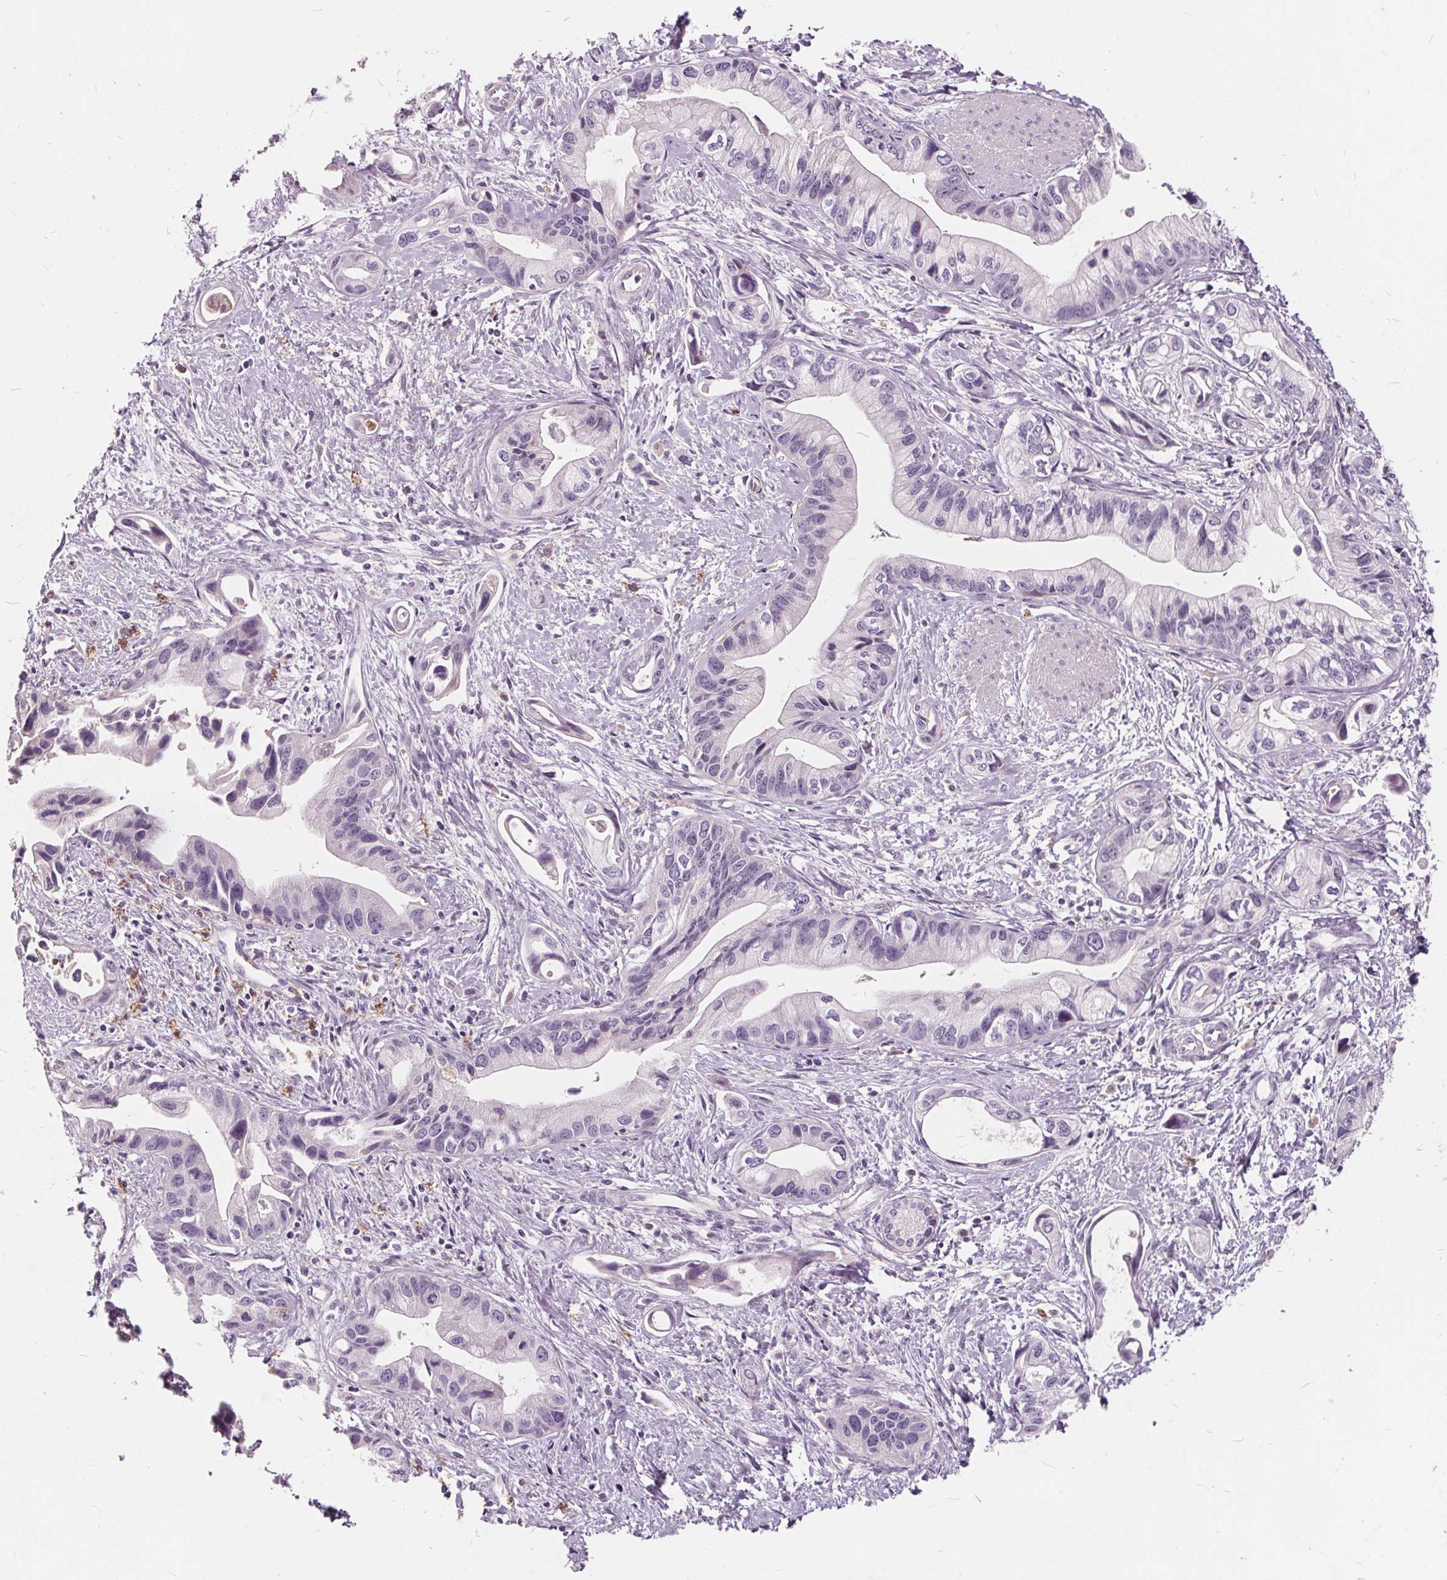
{"staining": {"intensity": "negative", "quantity": "none", "location": "none"}, "tissue": "pancreatic cancer", "cell_type": "Tumor cells", "image_type": "cancer", "snomed": [{"axis": "morphology", "description": "Adenocarcinoma, NOS"}, {"axis": "topography", "description": "Pancreas"}], "caption": "The image demonstrates no staining of tumor cells in pancreatic cancer (adenocarcinoma).", "gene": "HAAO", "patient": {"sex": "female", "age": 61}}